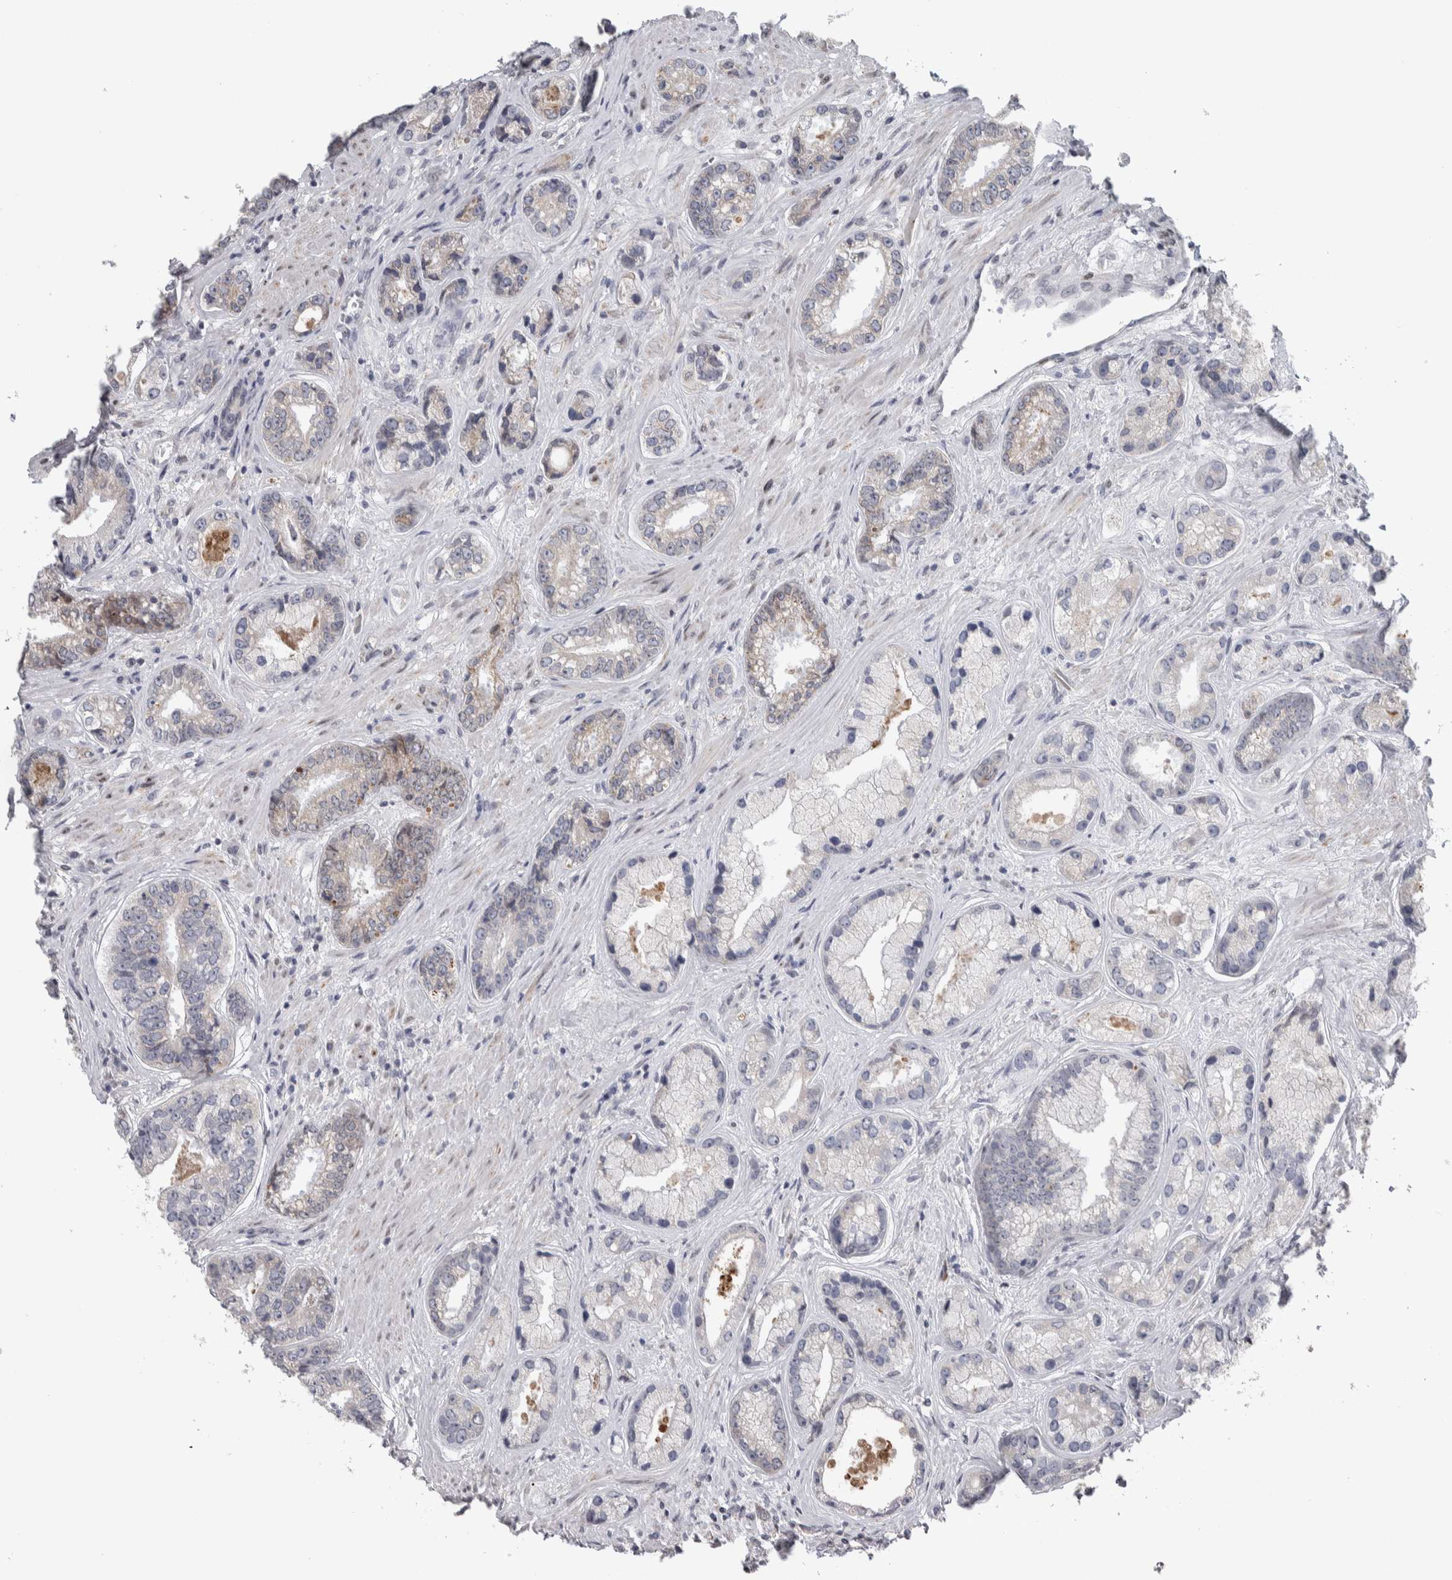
{"staining": {"intensity": "weak", "quantity": "<25%", "location": "cytoplasmic/membranous"}, "tissue": "prostate cancer", "cell_type": "Tumor cells", "image_type": "cancer", "snomed": [{"axis": "morphology", "description": "Adenocarcinoma, High grade"}, {"axis": "topography", "description": "Prostate"}], "caption": "Immunohistochemistry micrograph of human prostate cancer stained for a protein (brown), which shows no positivity in tumor cells.", "gene": "SIGMAR1", "patient": {"sex": "male", "age": 61}}